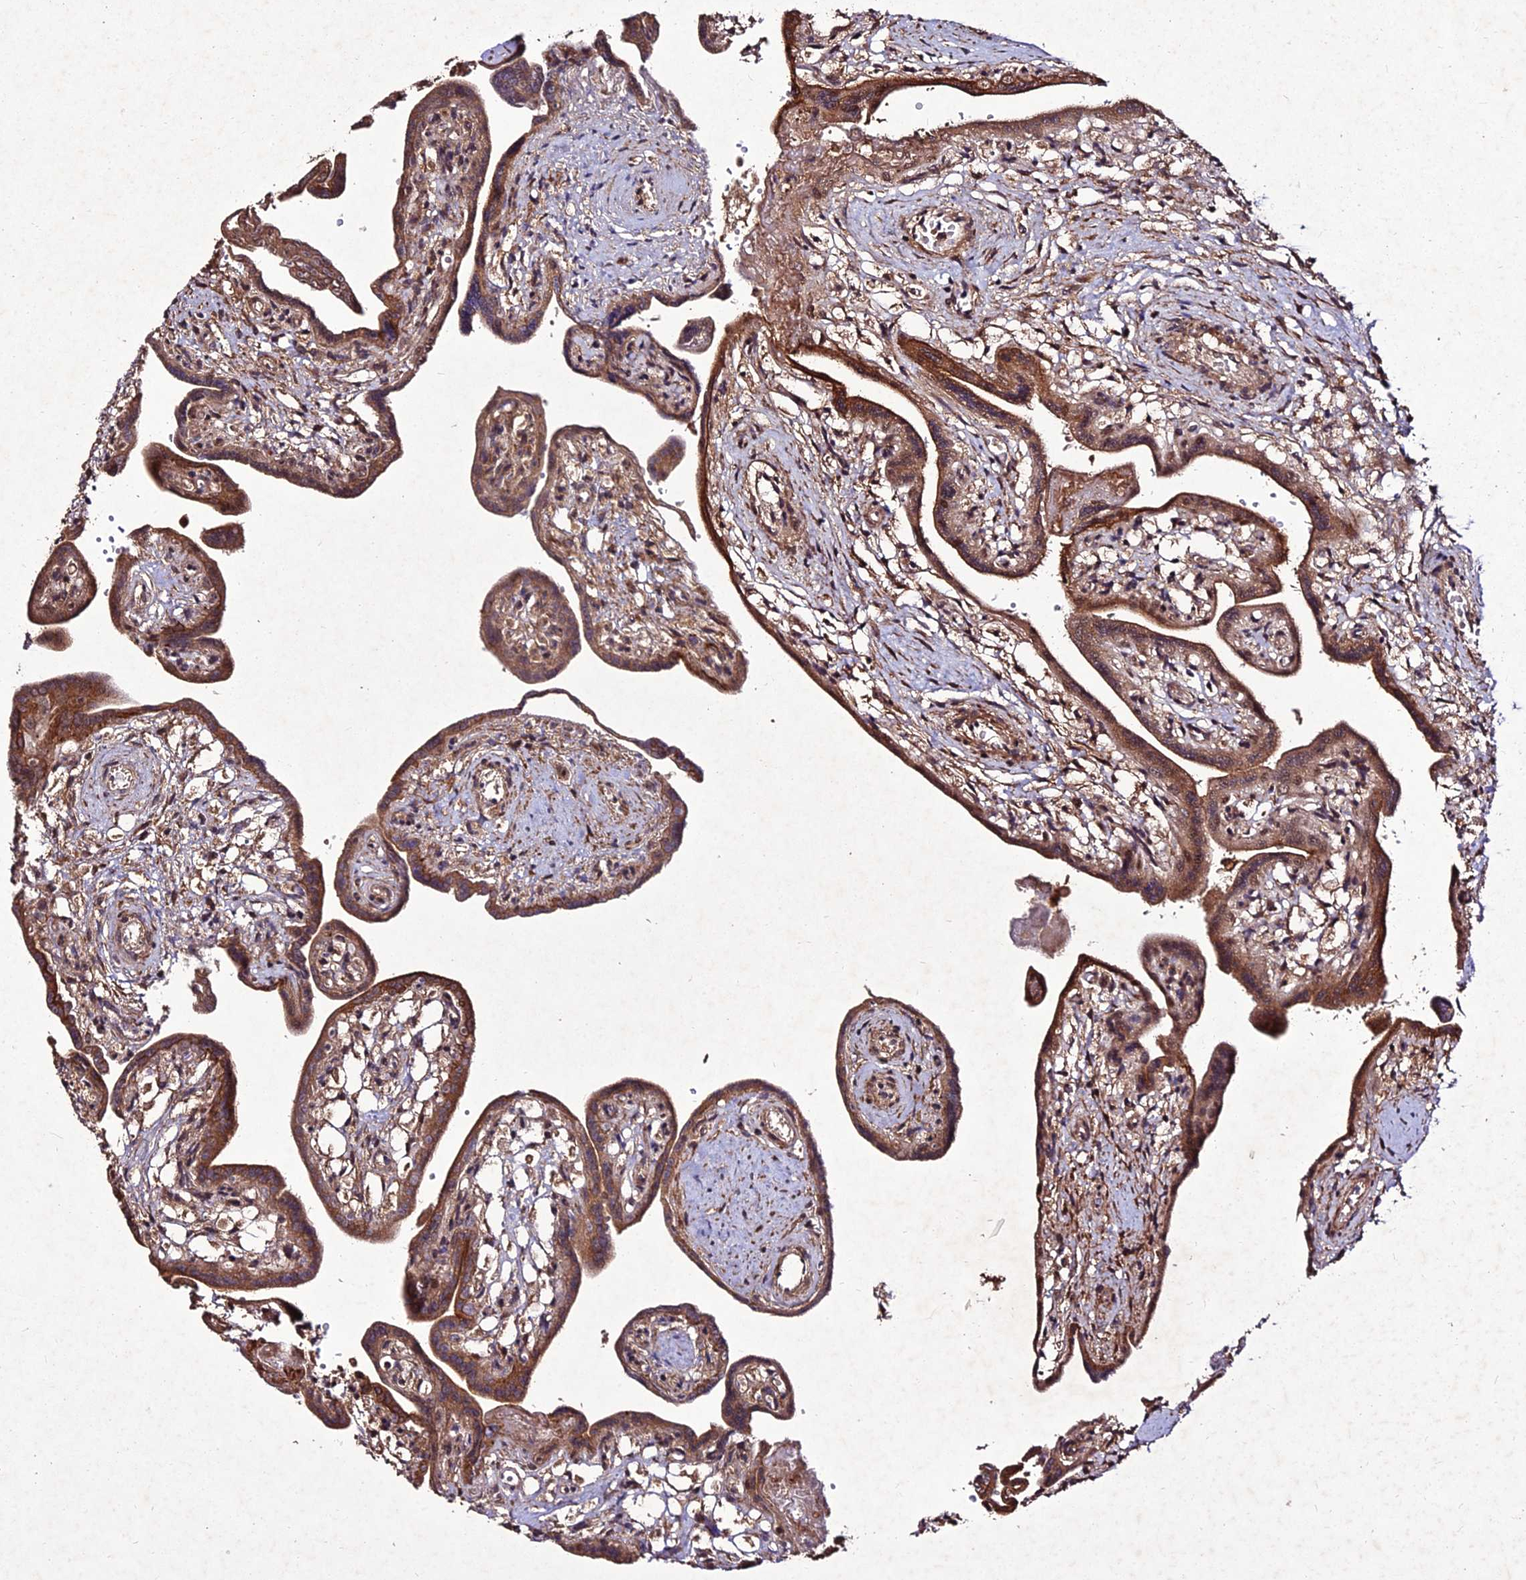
{"staining": {"intensity": "moderate", "quantity": ">75%", "location": "cytoplasmic/membranous"}, "tissue": "placenta", "cell_type": "Trophoblastic cells", "image_type": "normal", "snomed": [{"axis": "morphology", "description": "Normal tissue, NOS"}, {"axis": "topography", "description": "Placenta"}], "caption": "Placenta stained with immunohistochemistry reveals moderate cytoplasmic/membranous positivity in about >75% of trophoblastic cells.", "gene": "ZNF766", "patient": {"sex": "female", "age": 37}}